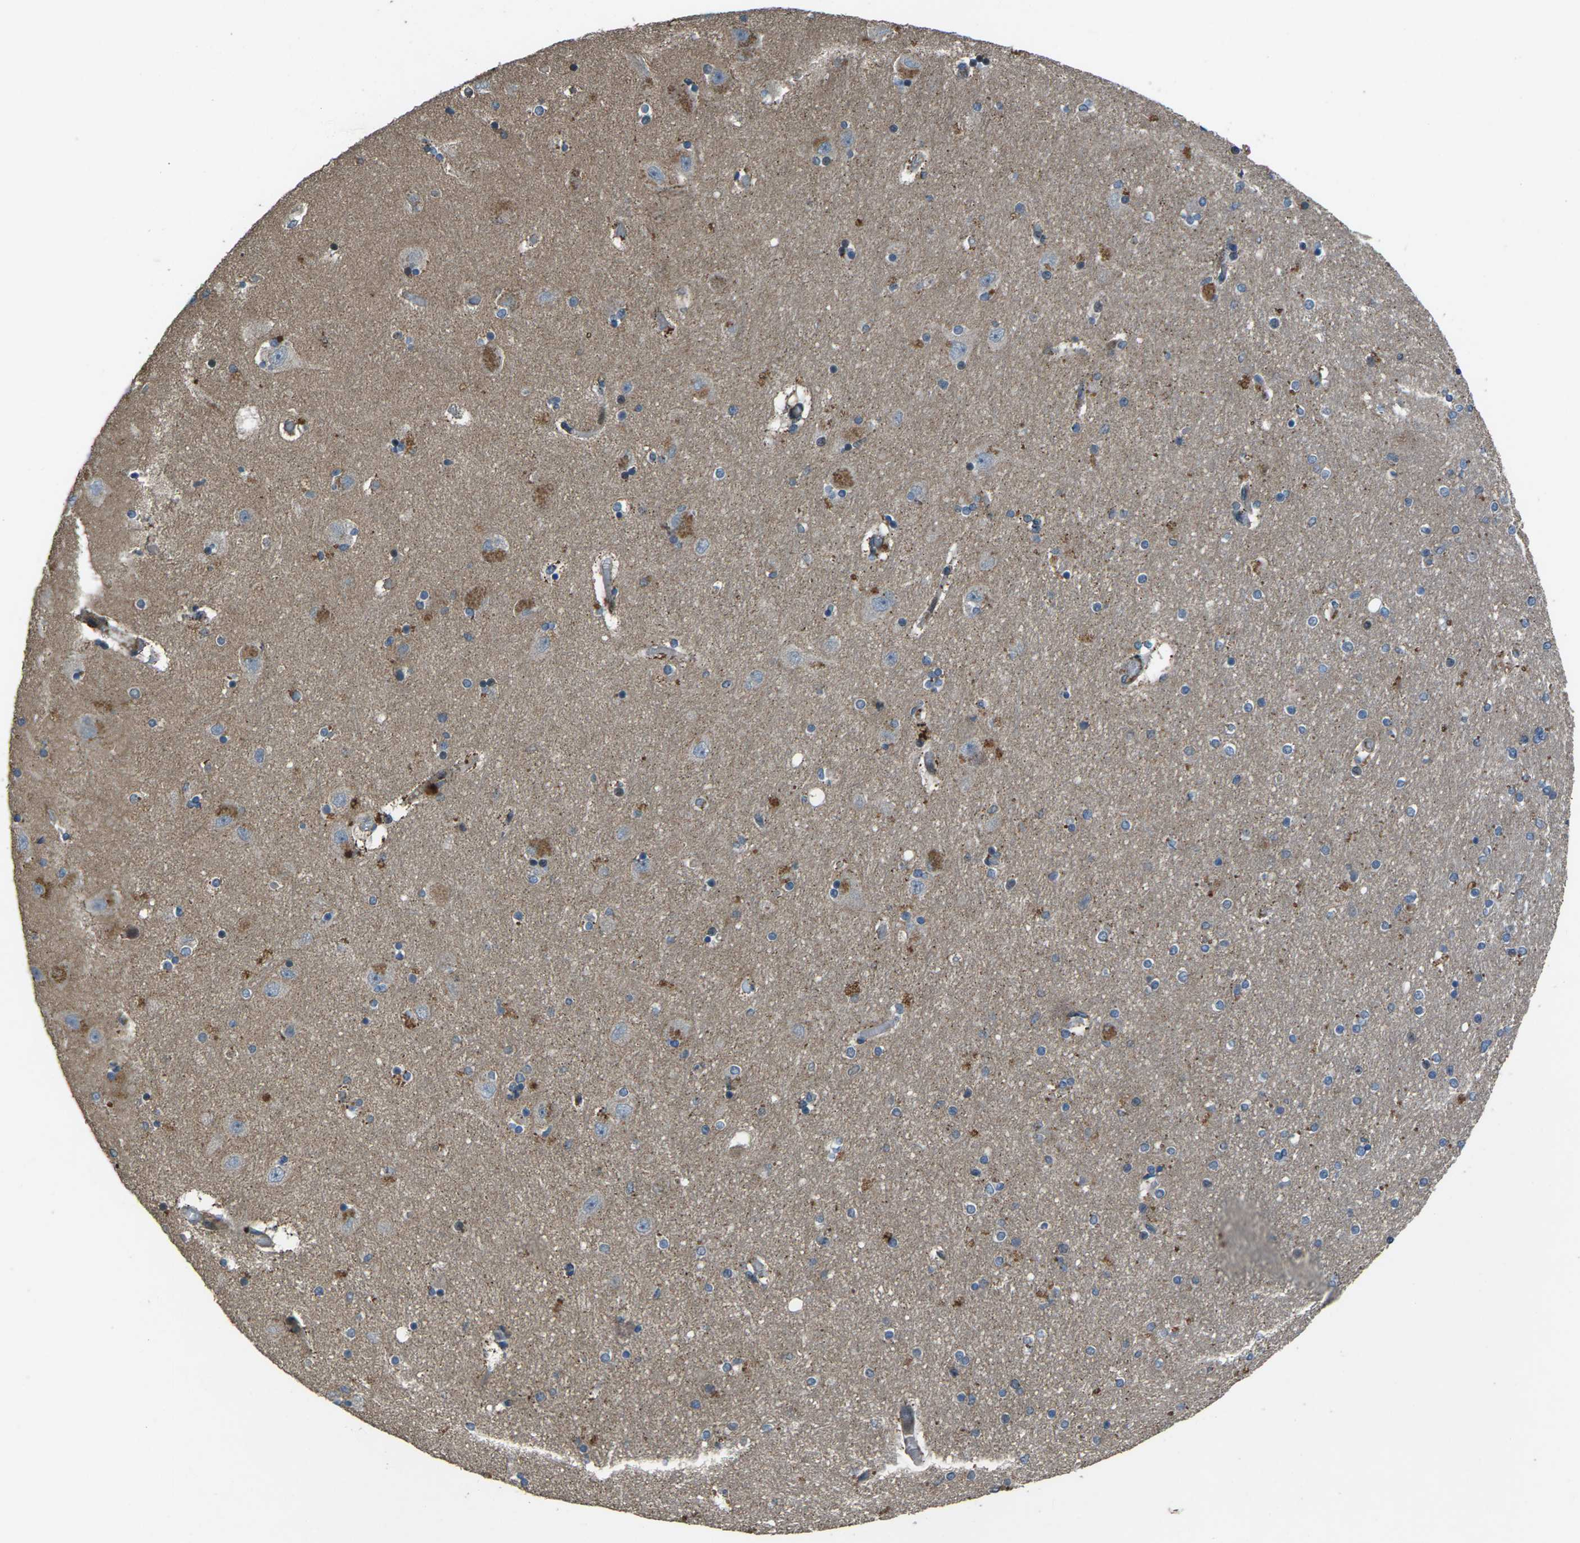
{"staining": {"intensity": "weak", "quantity": "25%-75%", "location": "cytoplasmic/membranous"}, "tissue": "hippocampus", "cell_type": "Glial cells", "image_type": "normal", "snomed": [{"axis": "morphology", "description": "Normal tissue, NOS"}, {"axis": "topography", "description": "Hippocampus"}], "caption": "Brown immunohistochemical staining in normal hippocampus exhibits weak cytoplasmic/membranous staining in about 25%-75% of glial cells.", "gene": "EDNRA", "patient": {"sex": "female", "age": 54}}